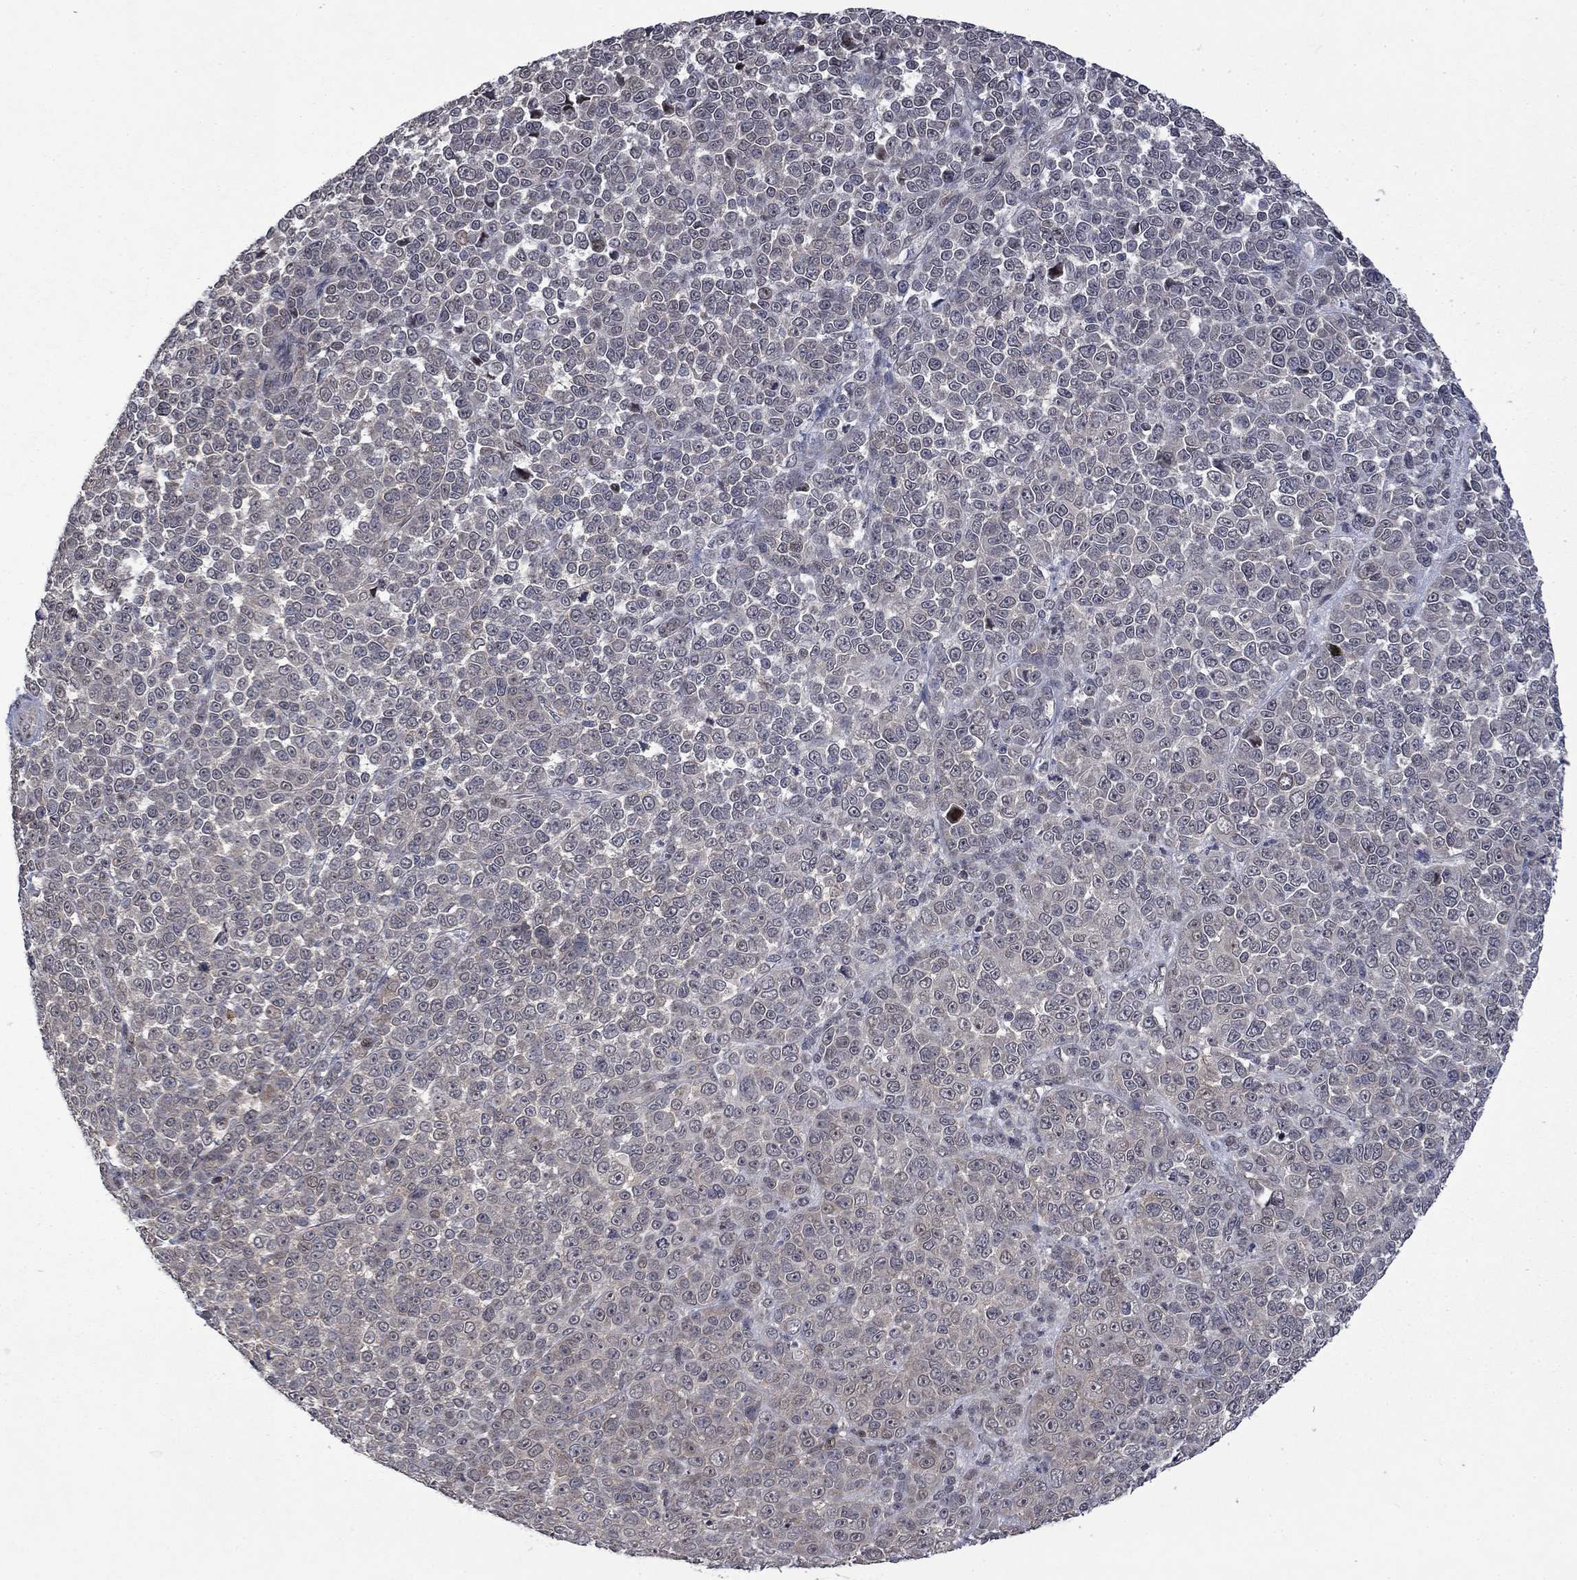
{"staining": {"intensity": "negative", "quantity": "none", "location": "none"}, "tissue": "melanoma", "cell_type": "Tumor cells", "image_type": "cancer", "snomed": [{"axis": "morphology", "description": "Malignant melanoma, NOS"}, {"axis": "topography", "description": "Skin"}], "caption": "The photomicrograph demonstrates no staining of tumor cells in malignant melanoma. (Stains: DAB (3,3'-diaminobenzidine) immunohistochemistry with hematoxylin counter stain, Microscopy: brightfield microscopy at high magnification).", "gene": "PPP1R9A", "patient": {"sex": "female", "age": 95}}